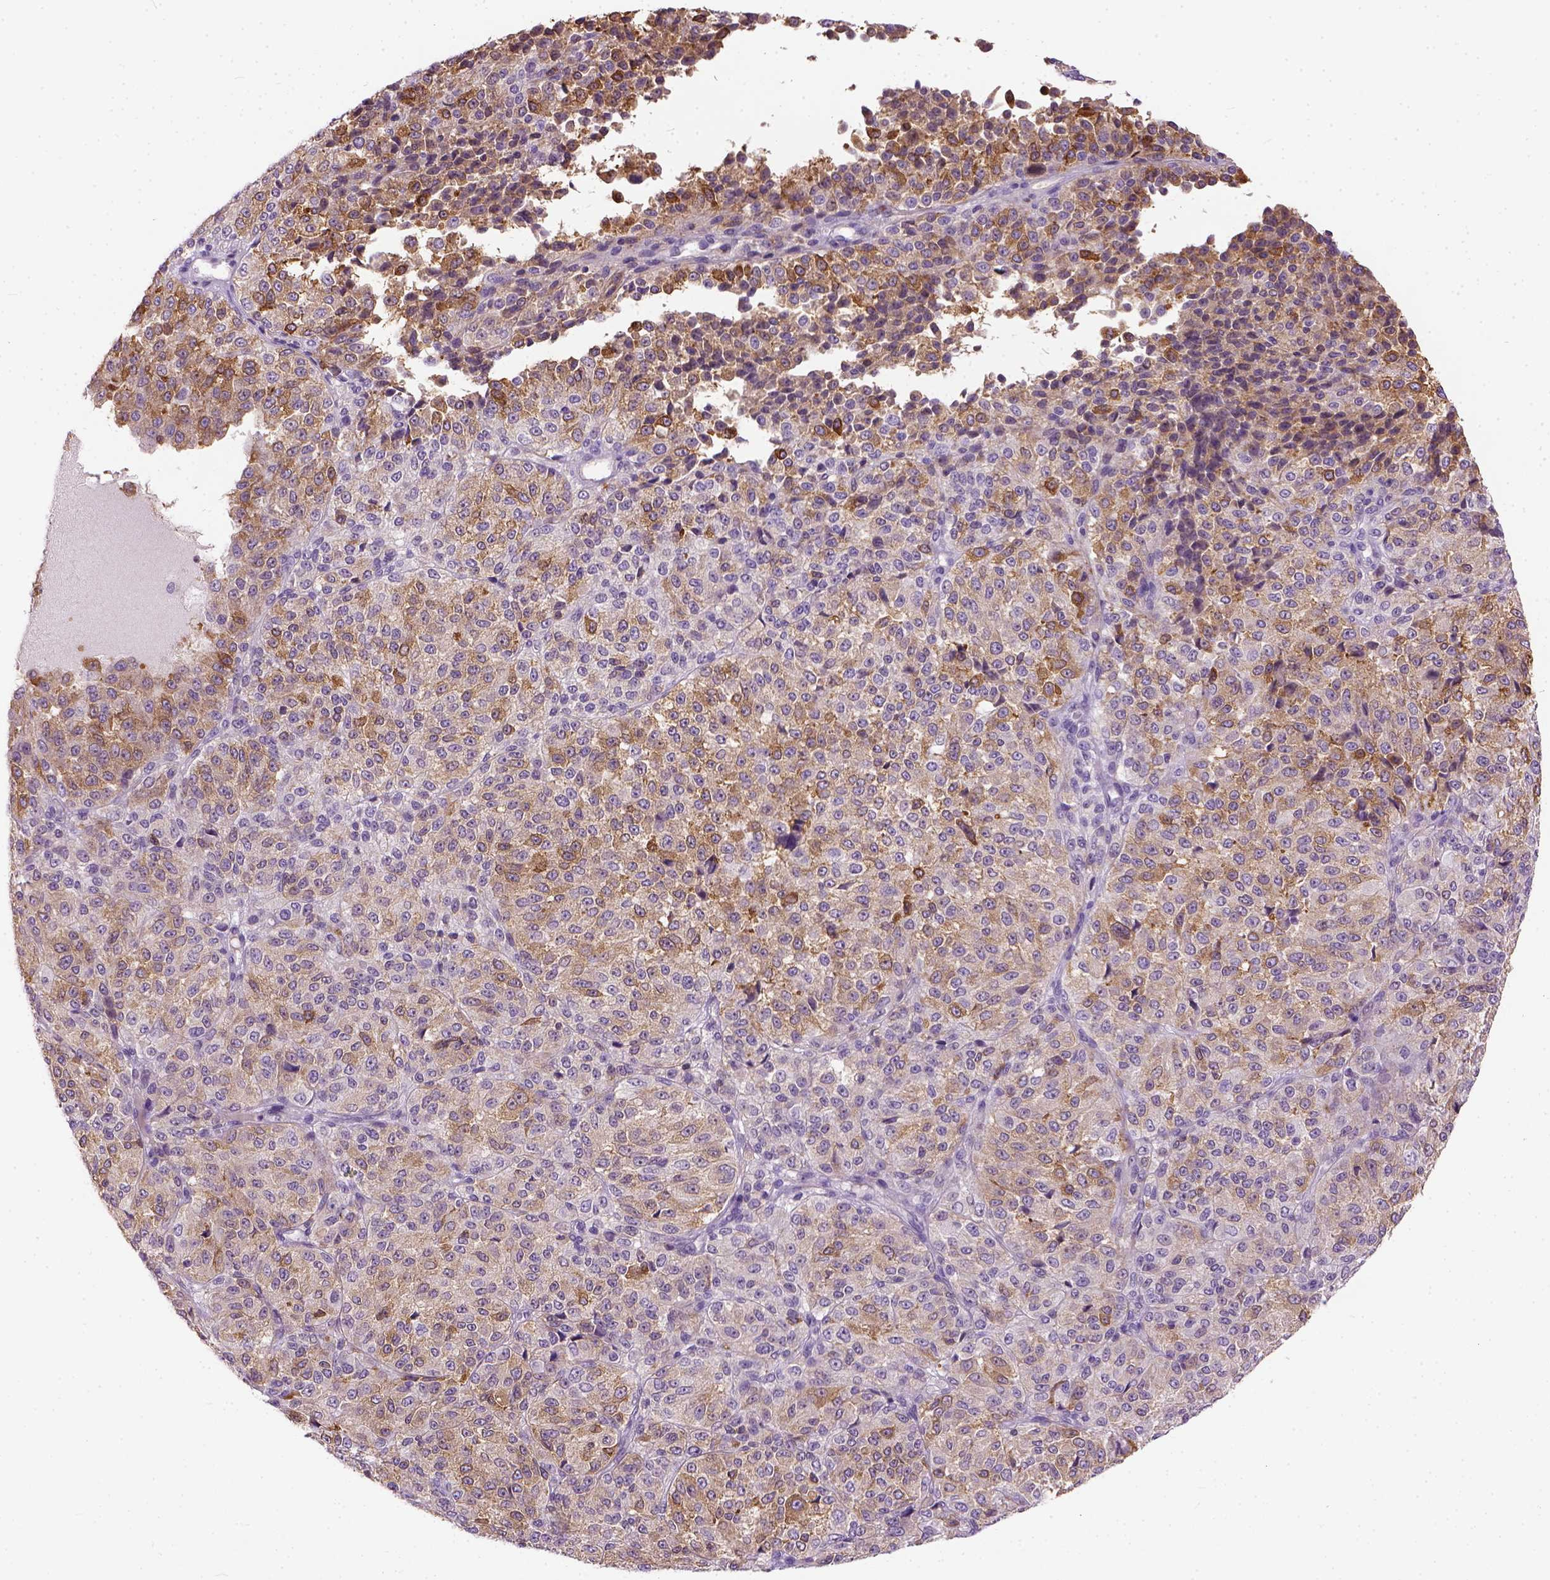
{"staining": {"intensity": "moderate", "quantity": "25%-75%", "location": "cytoplasmic/membranous"}, "tissue": "melanoma", "cell_type": "Tumor cells", "image_type": "cancer", "snomed": [{"axis": "morphology", "description": "Malignant melanoma, Metastatic site"}, {"axis": "topography", "description": "Brain"}], "caption": "Malignant melanoma (metastatic site) stained with immunohistochemistry (IHC) demonstrates moderate cytoplasmic/membranous expression in approximately 25%-75% of tumor cells.", "gene": "MAPT", "patient": {"sex": "female", "age": 56}}